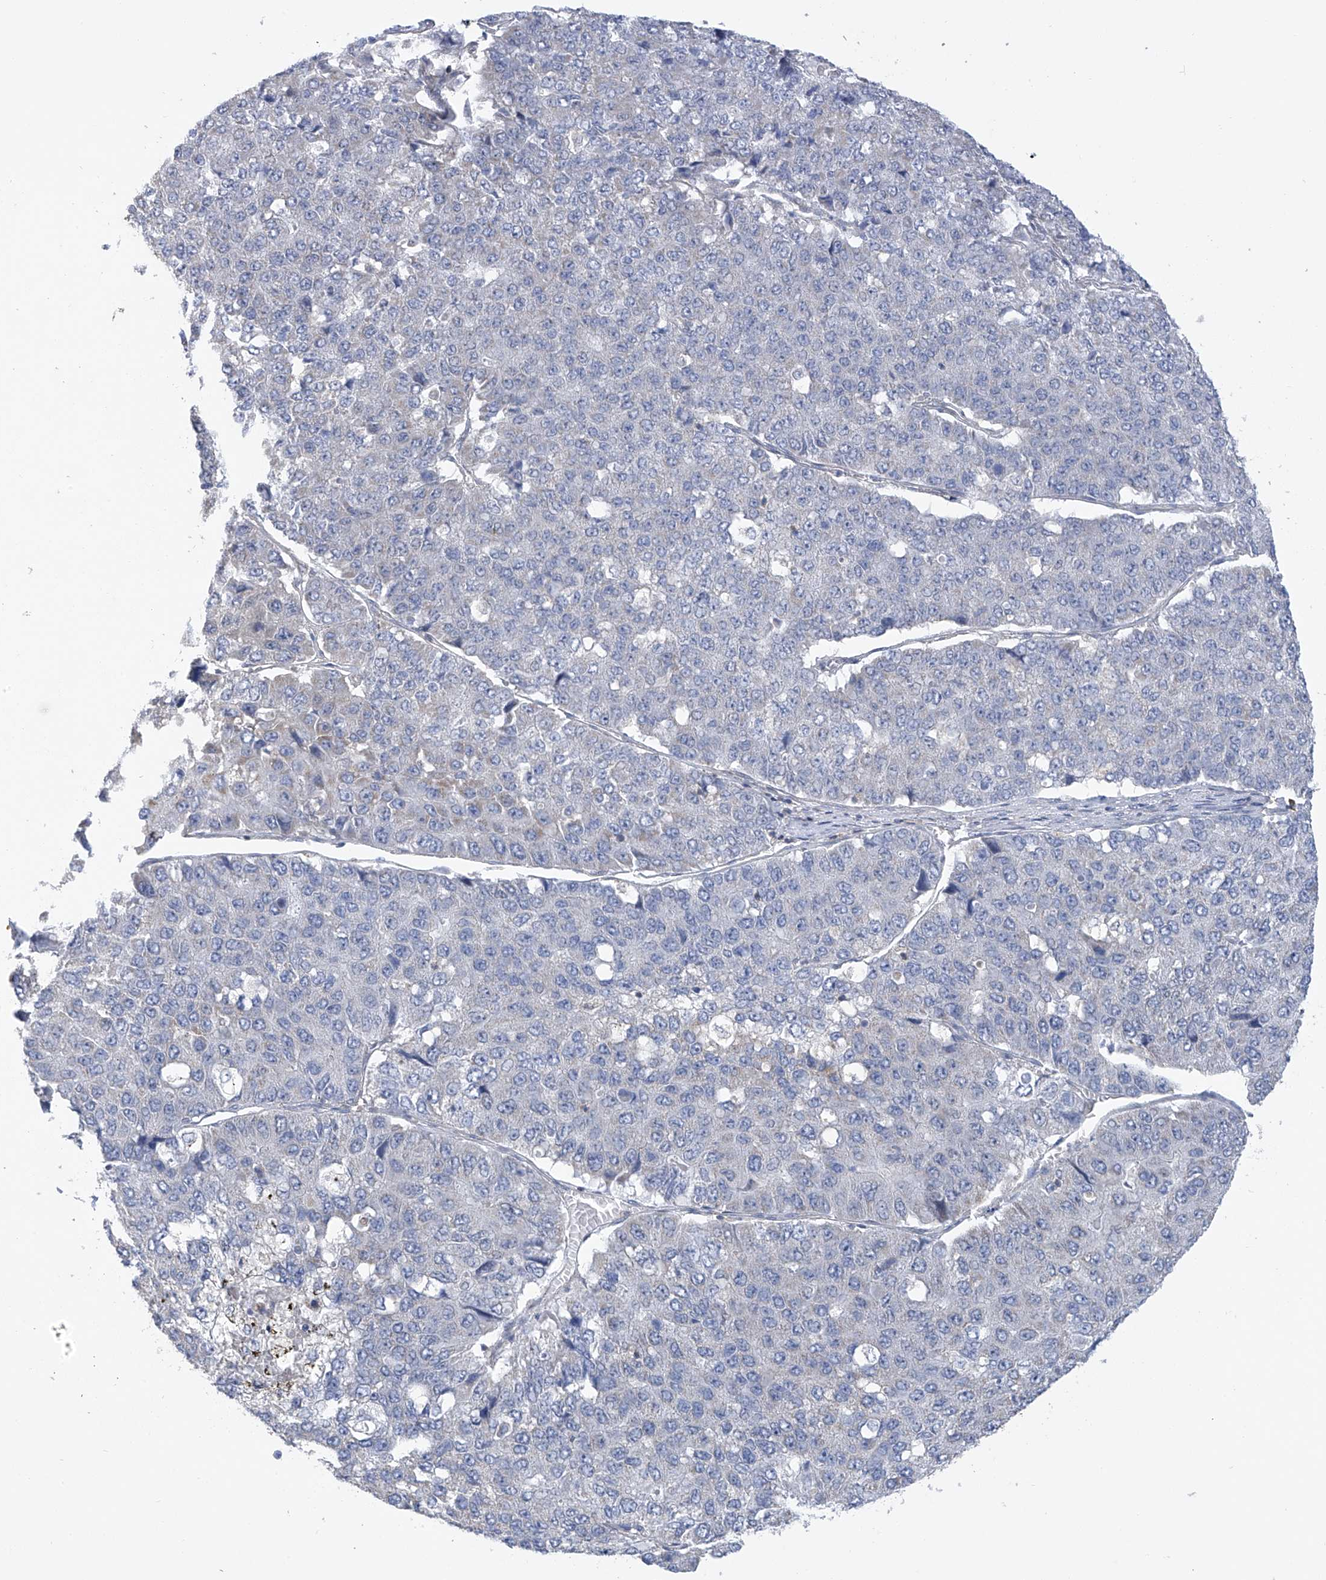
{"staining": {"intensity": "negative", "quantity": "none", "location": "none"}, "tissue": "pancreatic cancer", "cell_type": "Tumor cells", "image_type": "cancer", "snomed": [{"axis": "morphology", "description": "Adenocarcinoma, NOS"}, {"axis": "topography", "description": "Pancreas"}], "caption": "DAB (3,3'-diaminobenzidine) immunohistochemical staining of human adenocarcinoma (pancreatic) displays no significant staining in tumor cells. (Immunohistochemistry, brightfield microscopy, high magnification).", "gene": "SLCO4A1", "patient": {"sex": "male", "age": 50}}